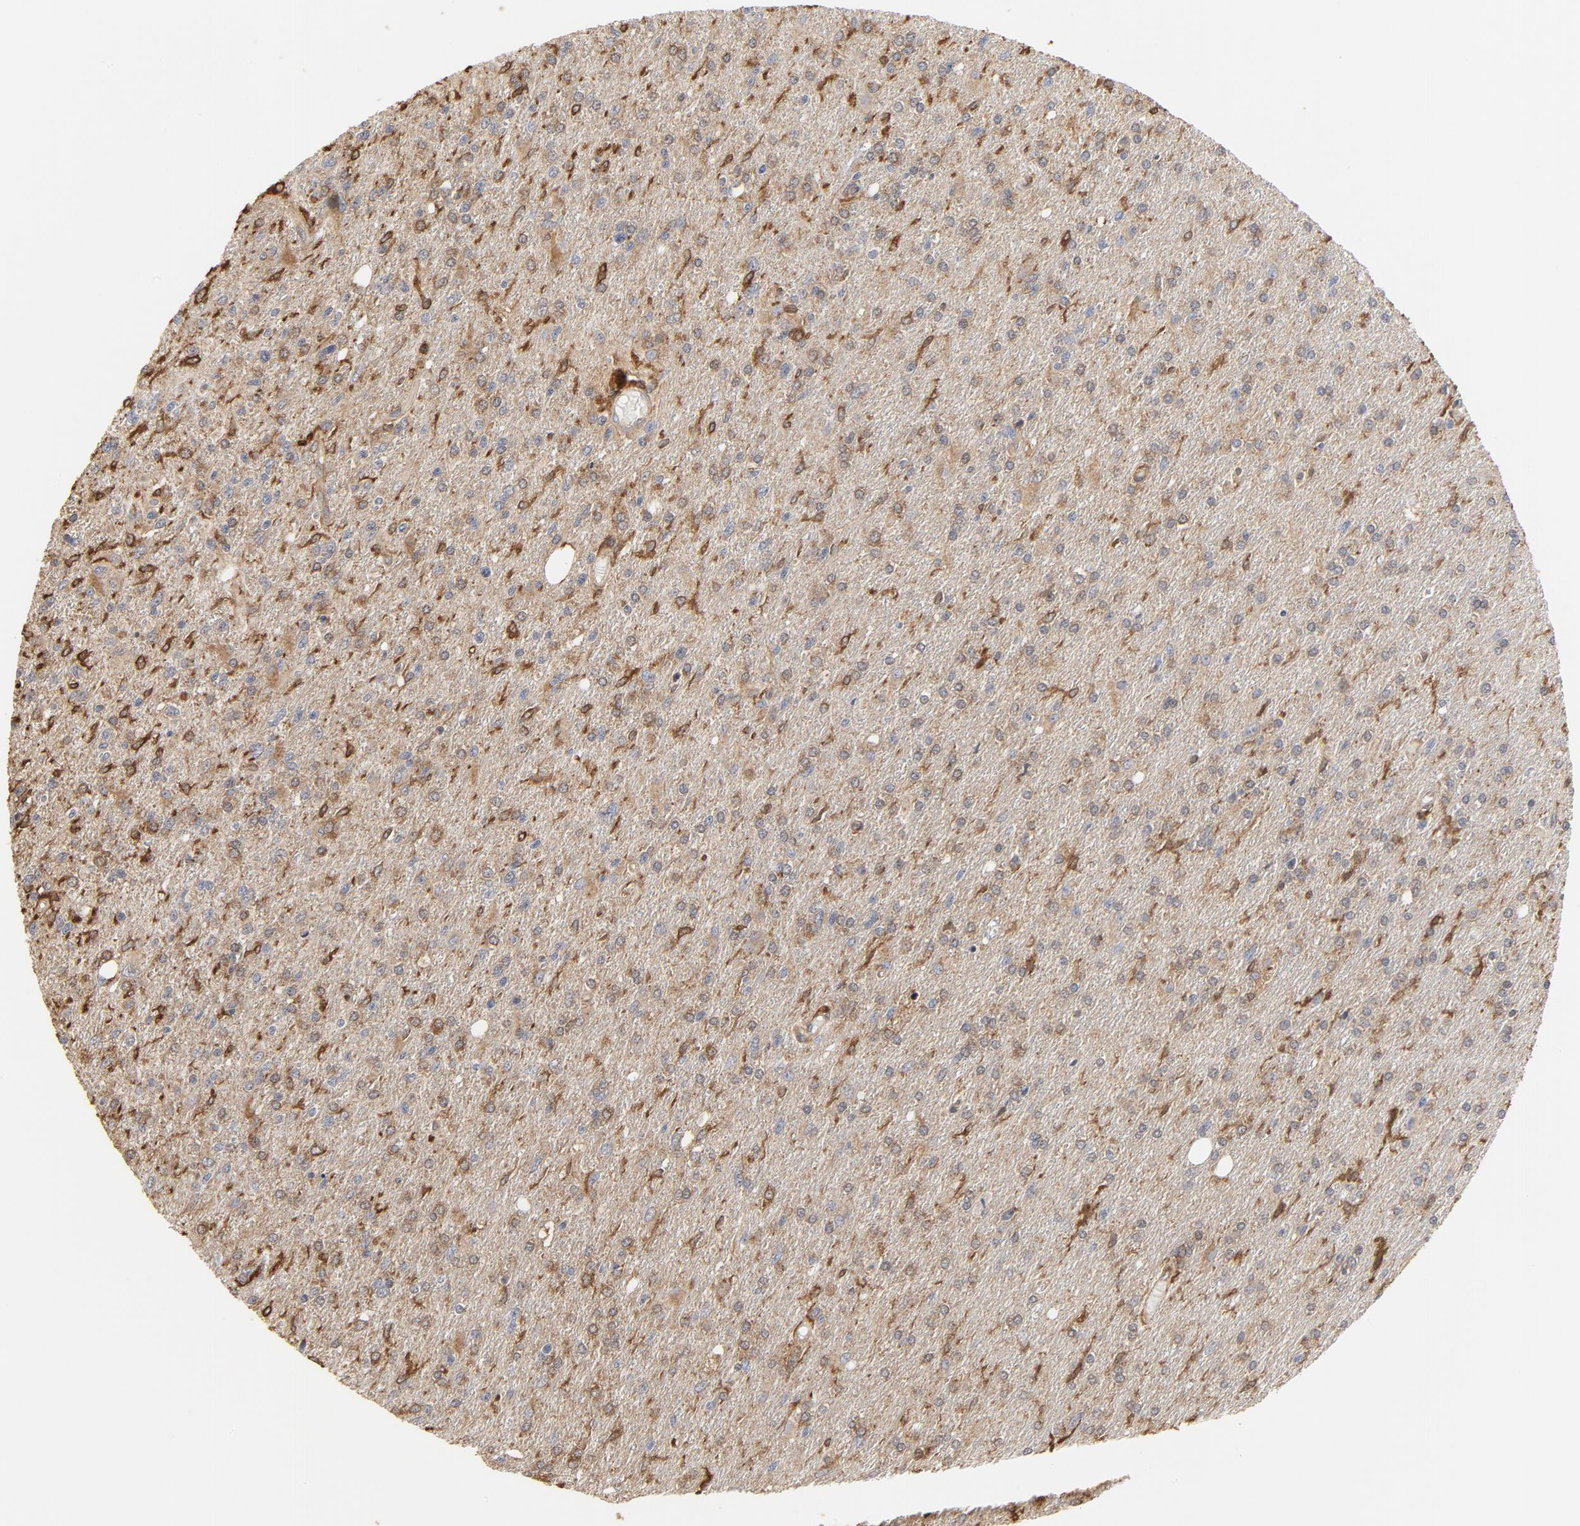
{"staining": {"intensity": "moderate", "quantity": "25%-75%", "location": "cytoplasmic/membranous"}, "tissue": "glioma", "cell_type": "Tumor cells", "image_type": "cancer", "snomed": [{"axis": "morphology", "description": "Glioma, malignant, High grade"}, {"axis": "topography", "description": "Cerebral cortex"}], "caption": "Immunohistochemistry photomicrograph of human malignant glioma (high-grade) stained for a protein (brown), which exhibits medium levels of moderate cytoplasmic/membranous positivity in approximately 25%-75% of tumor cells.", "gene": "RAPGEF4", "patient": {"sex": "male", "age": 76}}